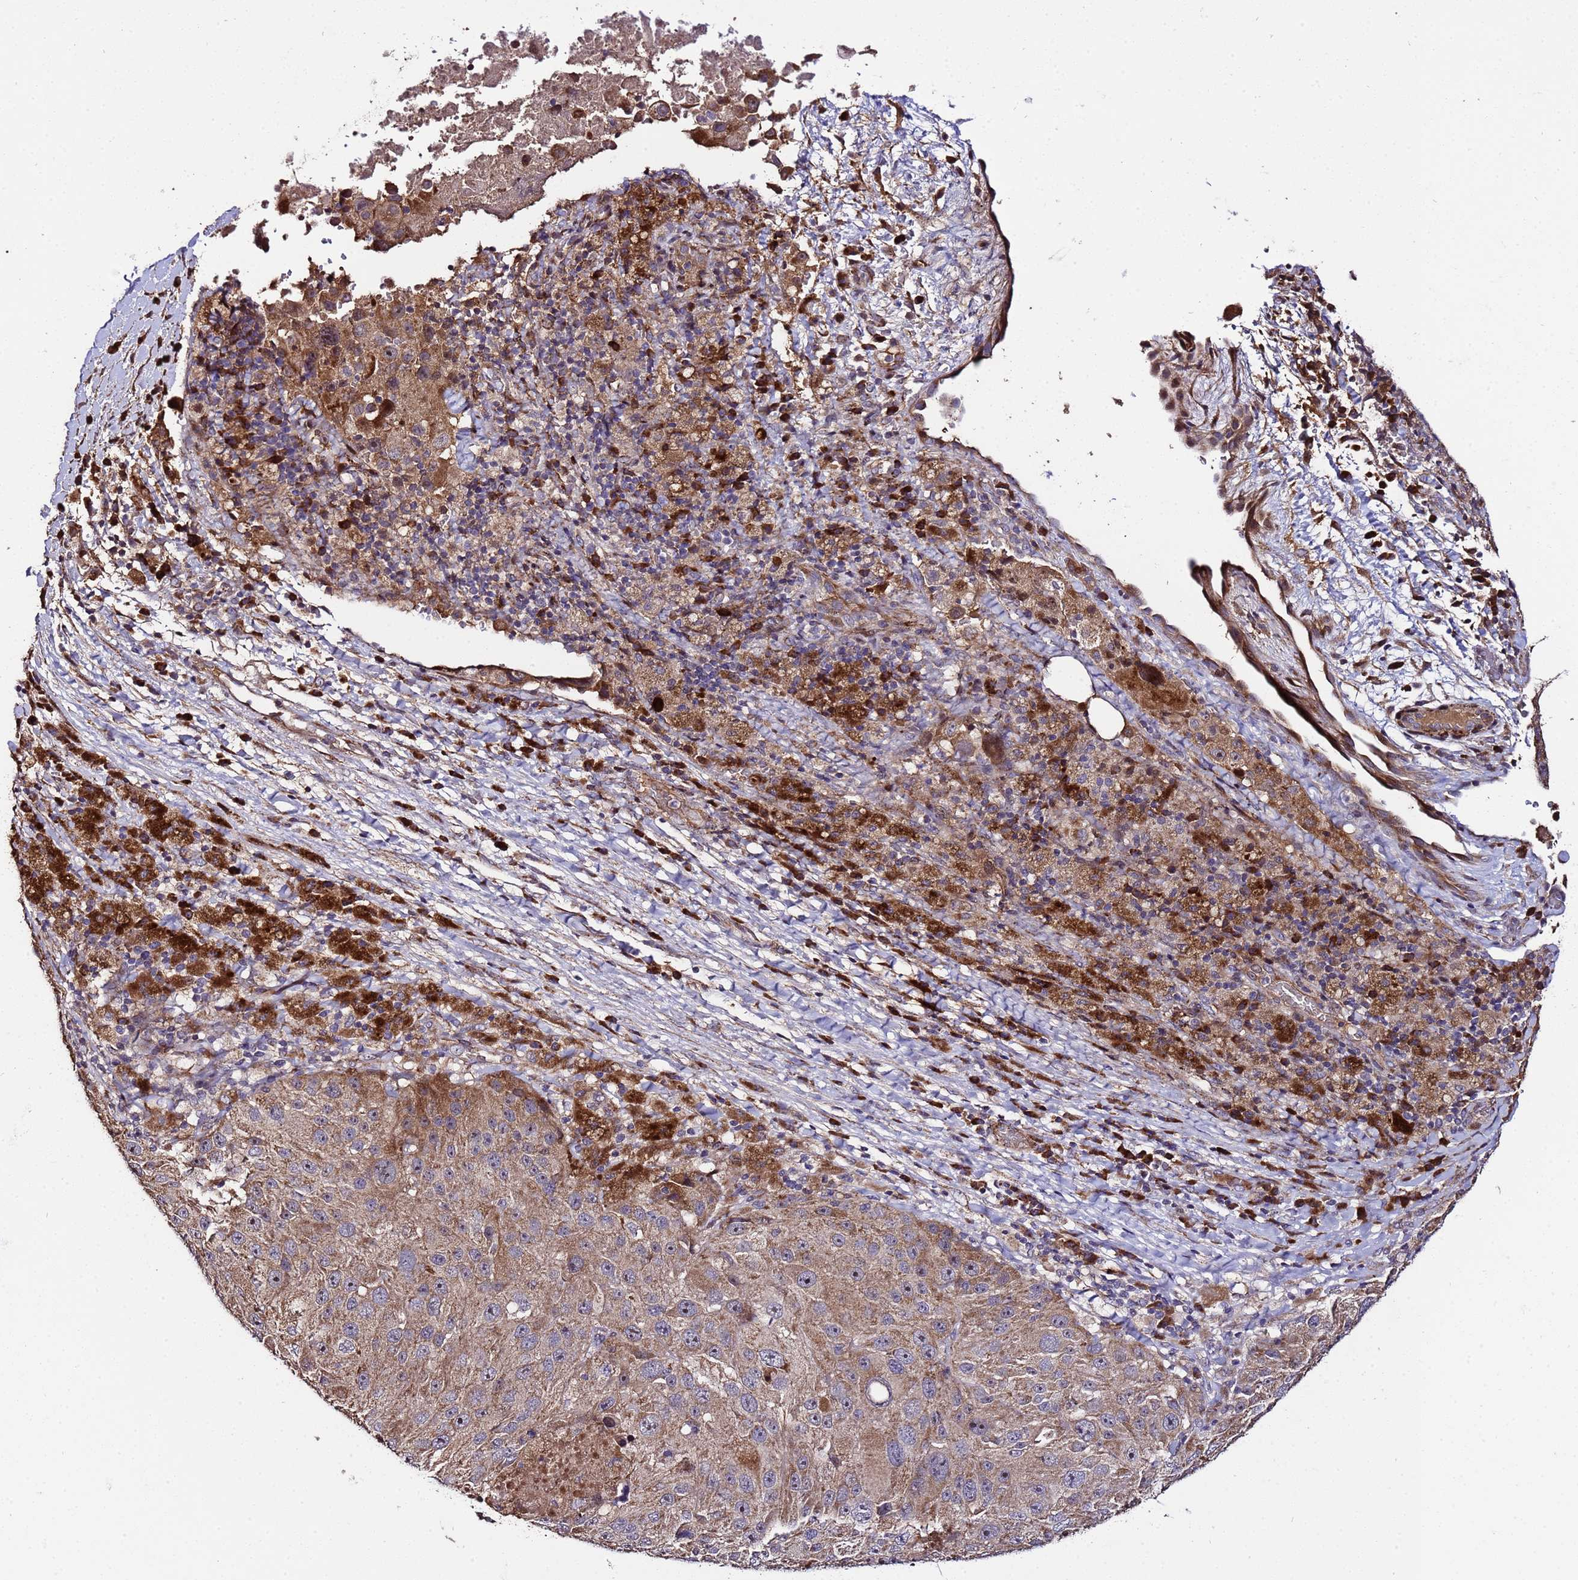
{"staining": {"intensity": "moderate", "quantity": ">75%", "location": "cytoplasmic/membranous,nuclear"}, "tissue": "melanoma", "cell_type": "Tumor cells", "image_type": "cancer", "snomed": [{"axis": "morphology", "description": "Malignant melanoma, Metastatic site"}, {"axis": "topography", "description": "Lymph node"}], "caption": "A high-resolution photomicrograph shows immunohistochemistry (IHC) staining of melanoma, which demonstrates moderate cytoplasmic/membranous and nuclear staining in approximately >75% of tumor cells.", "gene": "WNK4", "patient": {"sex": "male", "age": 62}}